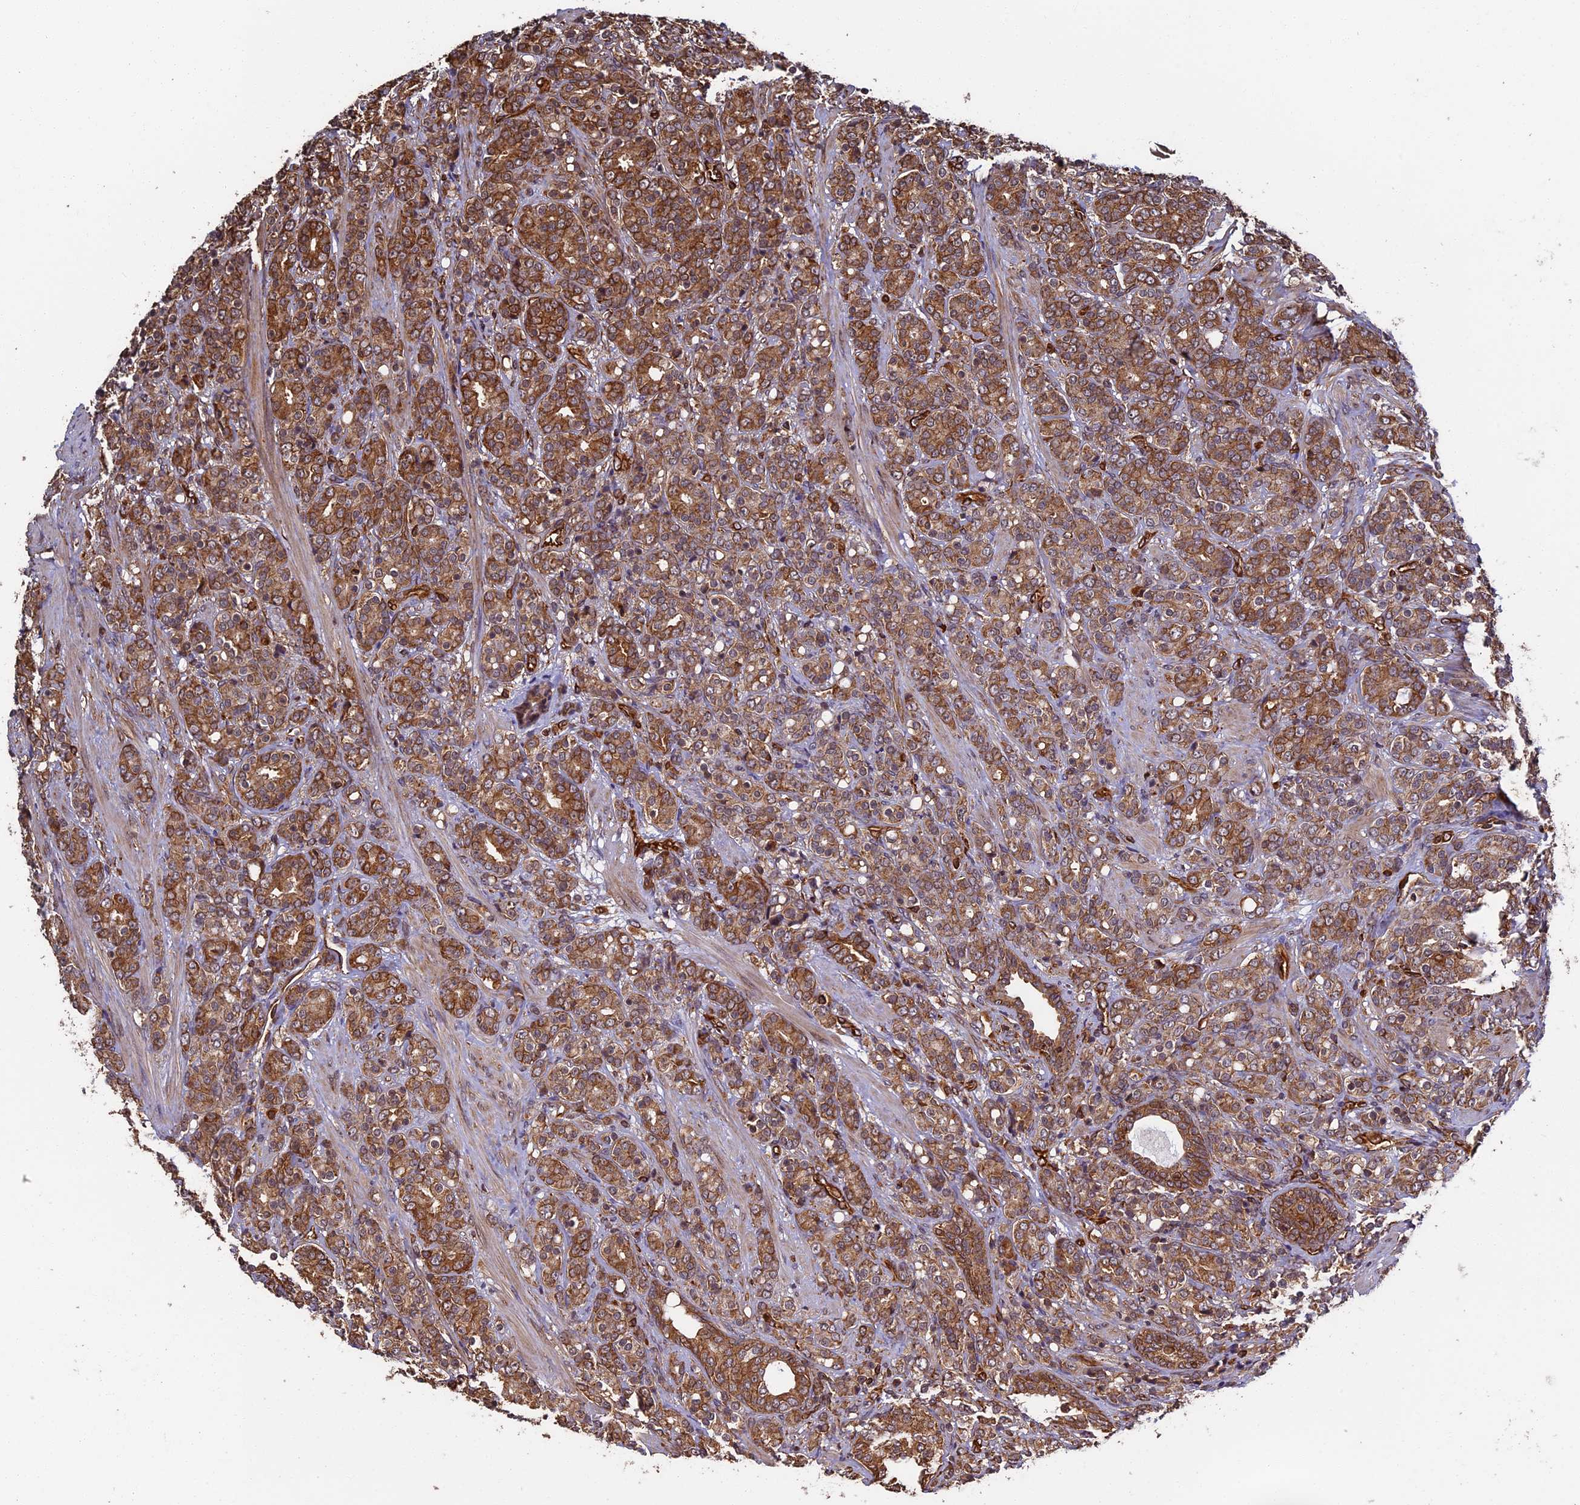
{"staining": {"intensity": "moderate", "quantity": ">75%", "location": "cytoplasmic/membranous"}, "tissue": "prostate cancer", "cell_type": "Tumor cells", "image_type": "cancer", "snomed": [{"axis": "morphology", "description": "Adenocarcinoma, High grade"}, {"axis": "topography", "description": "Prostate"}], "caption": "Protein expression analysis of human prostate cancer (adenocarcinoma (high-grade)) reveals moderate cytoplasmic/membranous positivity in about >75% of tumor cells. The staining was performed using DAB, with brown indicating positive protein expression. Nuclei are stained blue with hematoxylin.", "gene": "CCDC124", "patient": {"sex": "male", "age": 62}}